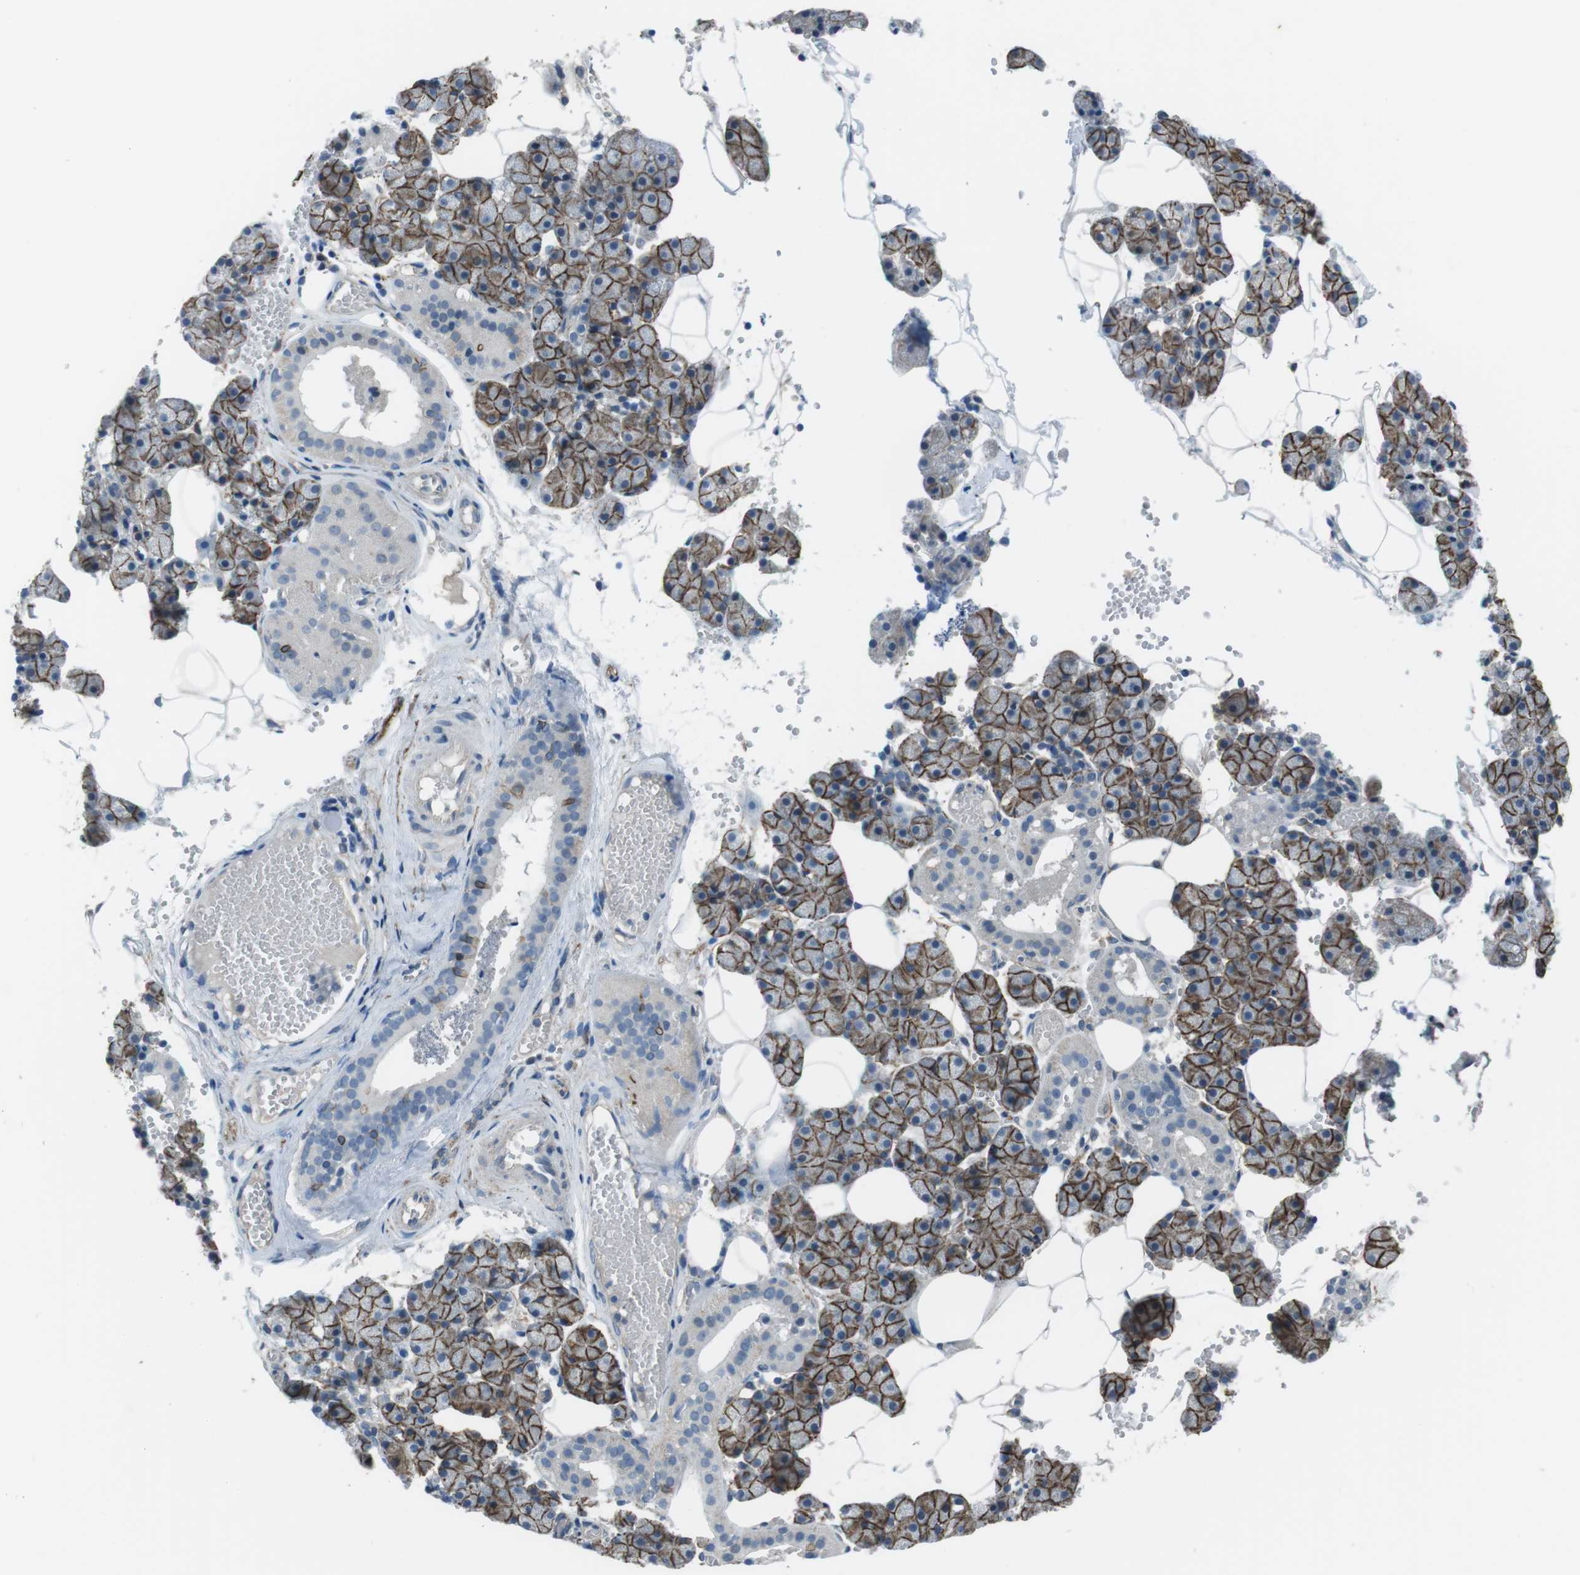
{"staining": {"intensity": "moderate", "quantity": ">75%", "location": "cytoplasmic/membranous"}, "tissue": "salivary gland", "cell_type": "Glandular cells", "image_type": "normal", "snomed": [{"axis": "morphology", "description": "Normal tissue, NOS"}, {"axis": "topography", "description": "Salivary gland"}], "caption": "The photomicrograph reveals staining of normal salivary gland, revealing moderate cytoplasmic/membranous protein staining (brown color) within glandular cells. The protein is shown in brown color, while the nuclei are stained blue.", "gene": "ANK2", "patient": {"sex": "male", "age": 62}}